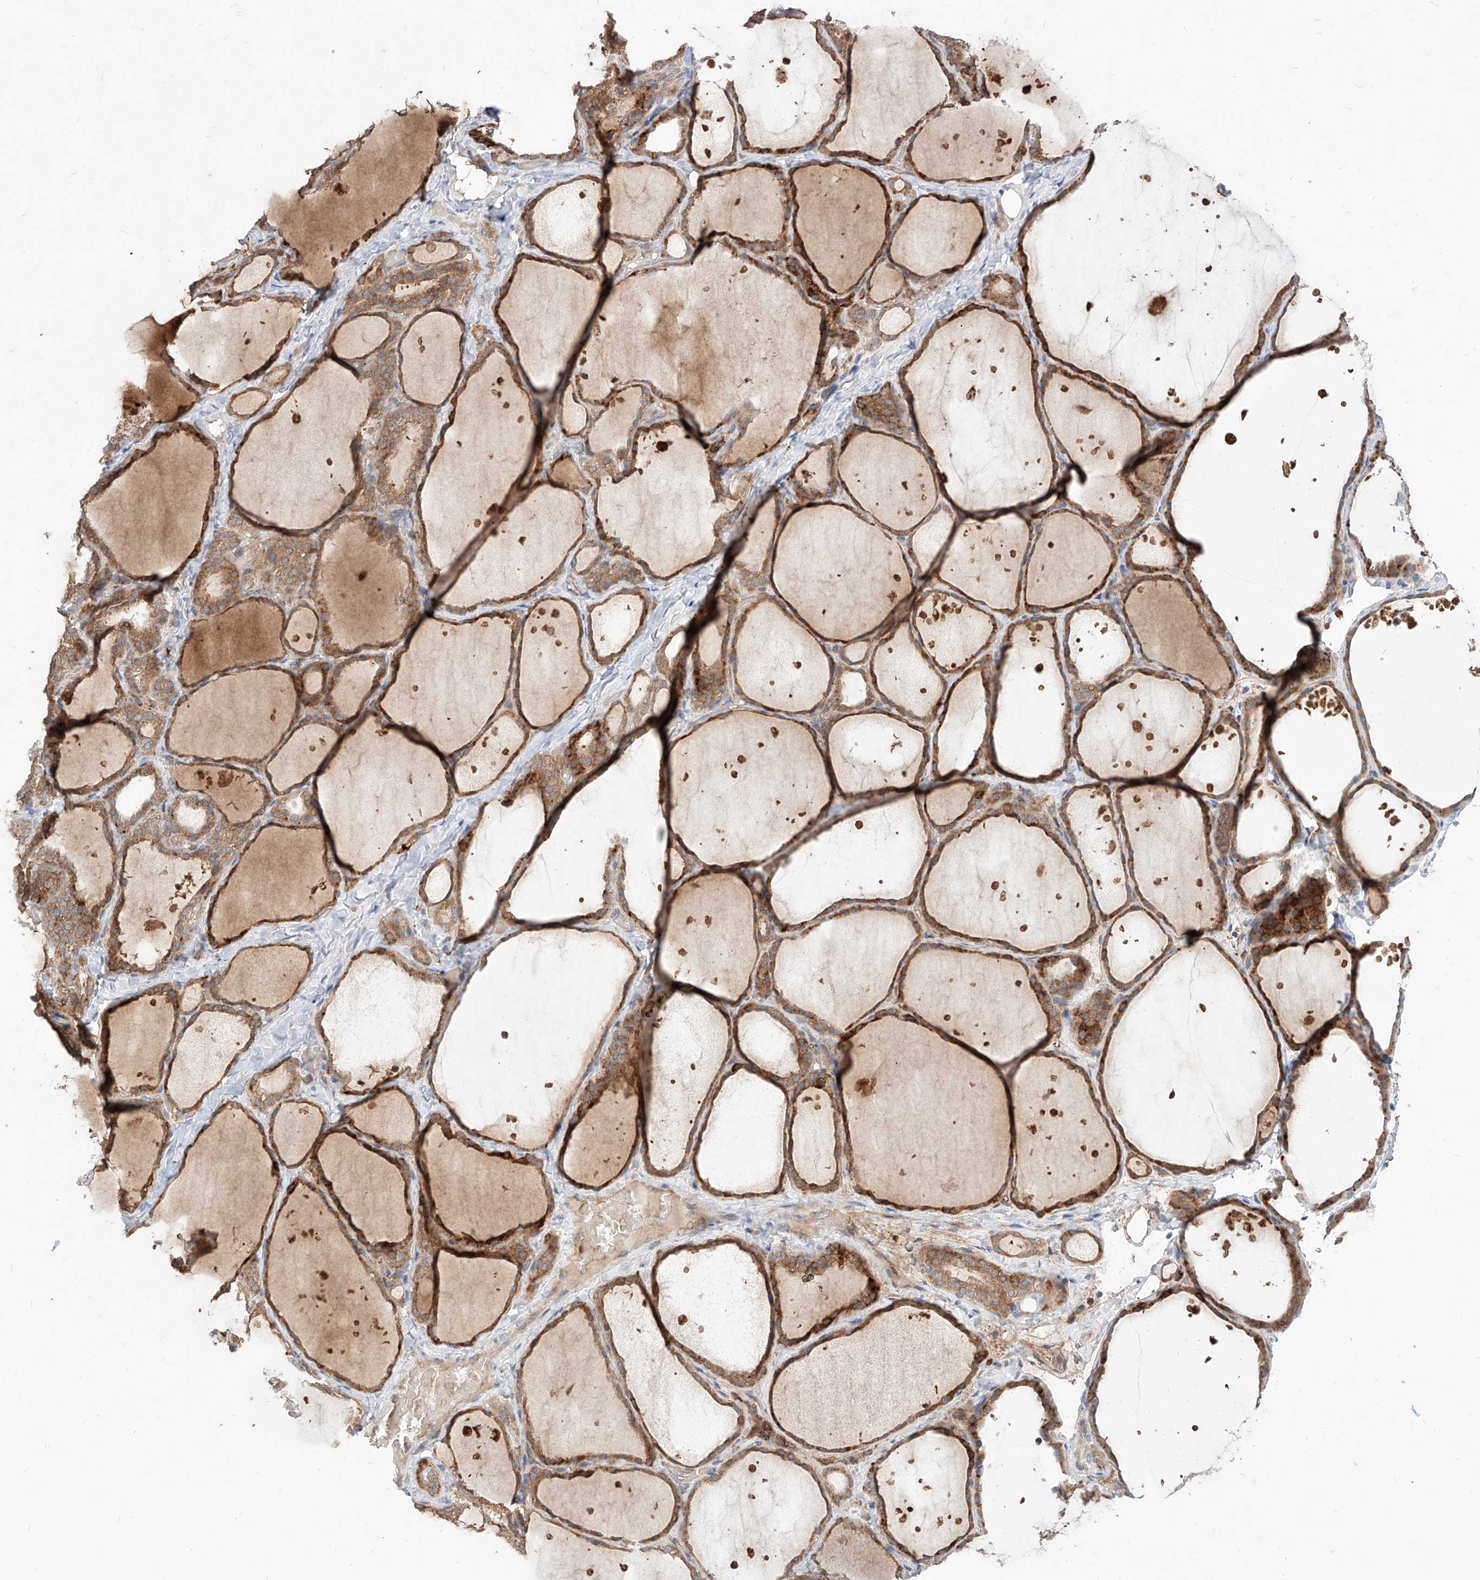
{"staining": {"intensity": "moderate", "quantity": ">75%", "location": "cytoplasmic/membranous"}, "tissue": "thyroid gland", "cell_type": "Glandular cells", "image_type": "normal", "snomed": [{"axis": "morphology", "description": "Normal tissue, NOS"}, {"axis": "topography", "description": "Thyroid gland"}], "caption": "Brown immunohistochemical staining in benign human thyroid gland demonstrates moderate cytoplasmic/membranous staining in approximately >75% of glandular cells. (brown staining indicates protein expression, while blue staining denotes nuclei).", "gene": "TSNAX", "patient": {"sex": "female", "age": 44}}